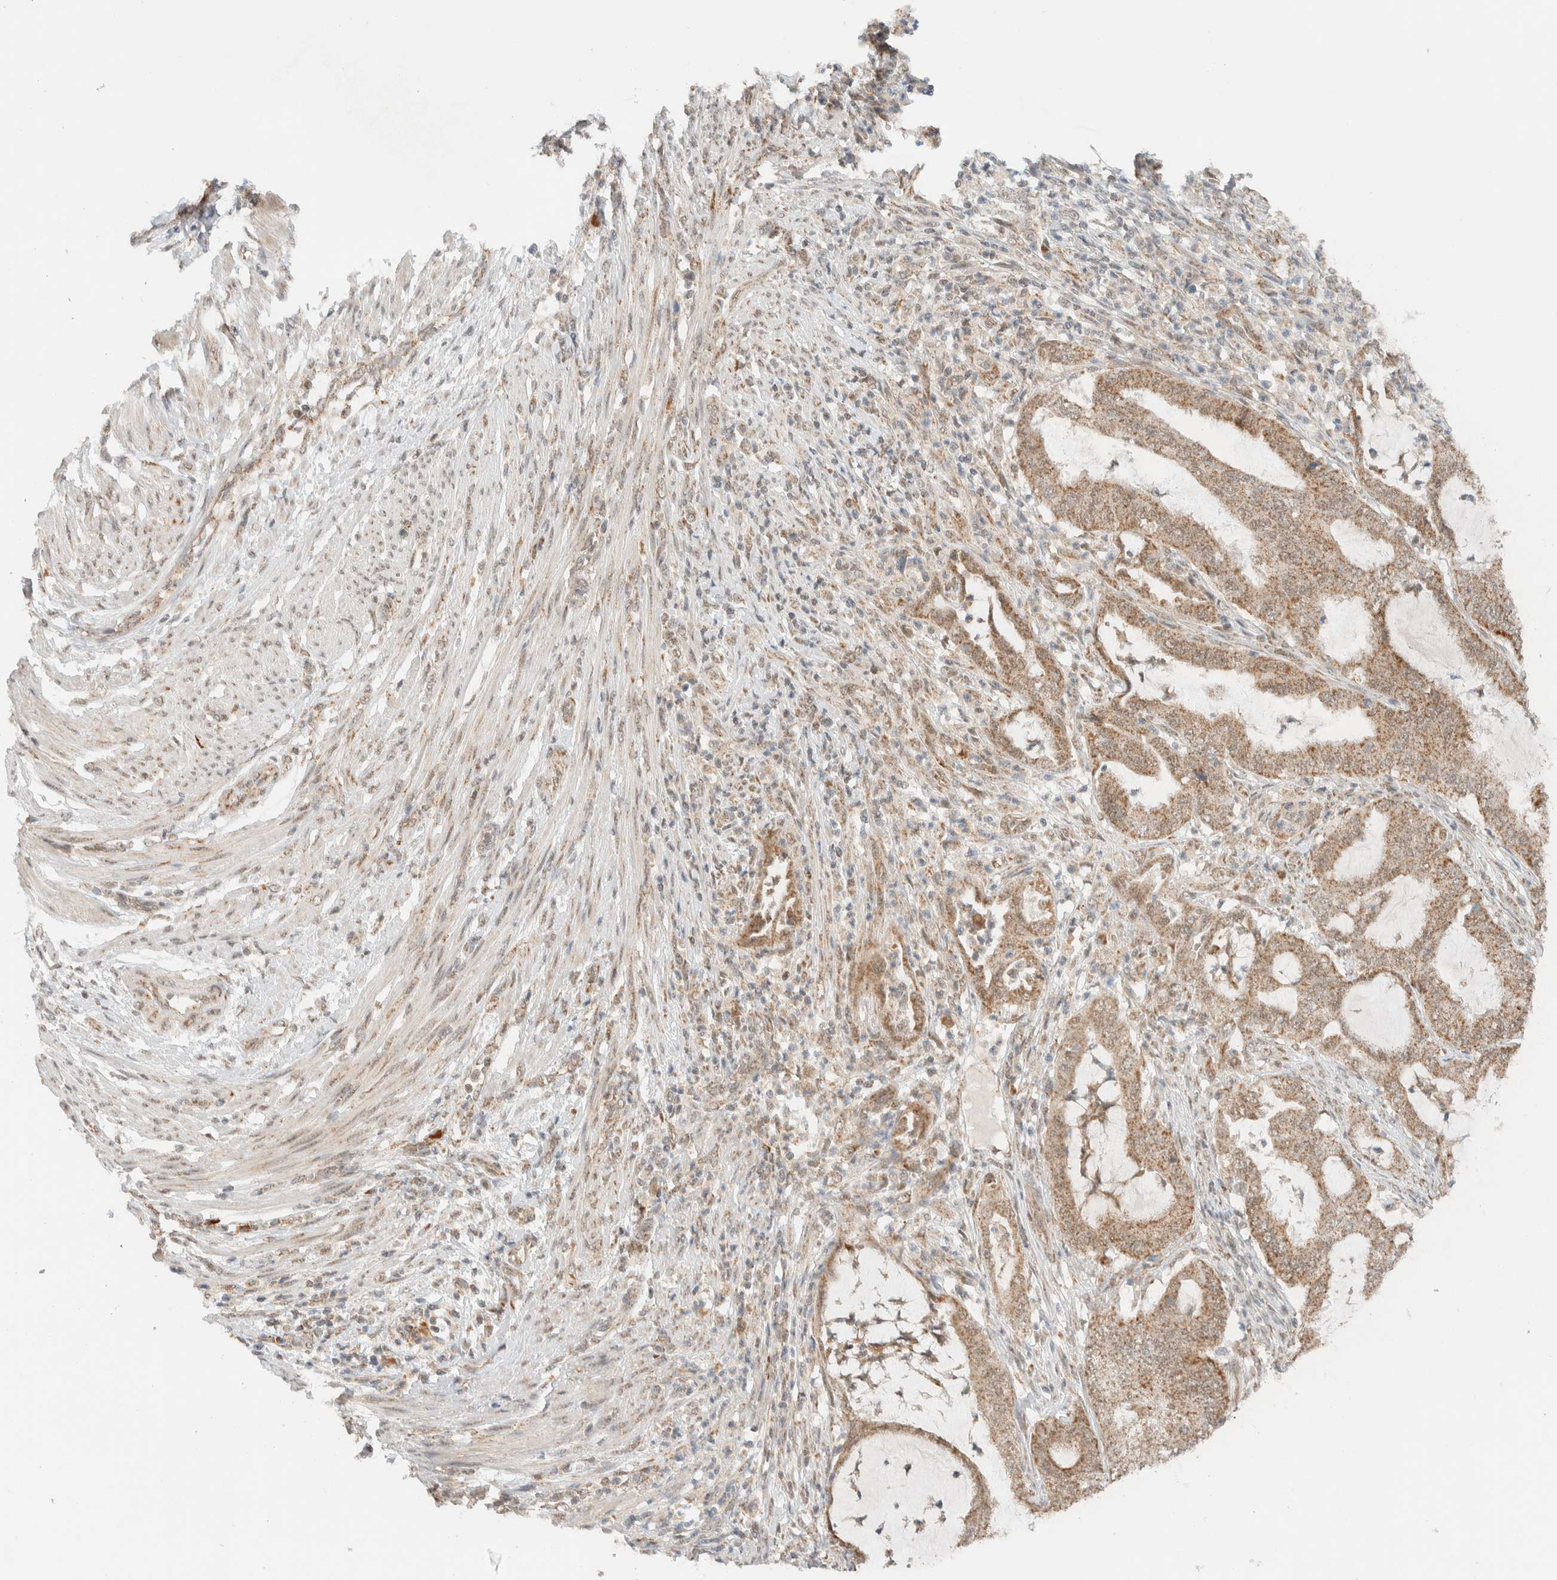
{"staining": {"intensity": "moderate", "quantity": ">75%", "location": "cytoplasmic/membranous"}, "tissue": "endometrial cancer", "cell_type": "Tumor cells", "image_type": "cancer", "snomed": [{"axis": "morphology", "description": "Adenocarcinoma, NOS"}, {"axis": "topography", "description": "Endometrium"}], "caption": "A brown stain shows moderate cytoplasmic/membranous positivity of a protein in adenocarcinoma (endometrial) tumor cells. The protein of interest is stained brown, and the nuclei are stained in blue (DAB (3,3'-diaminobenzidine) IHC with brightfield microscopy, high magnification).", "gene": "MRPL41", "patient": {"sex": "female", "age": 51}}